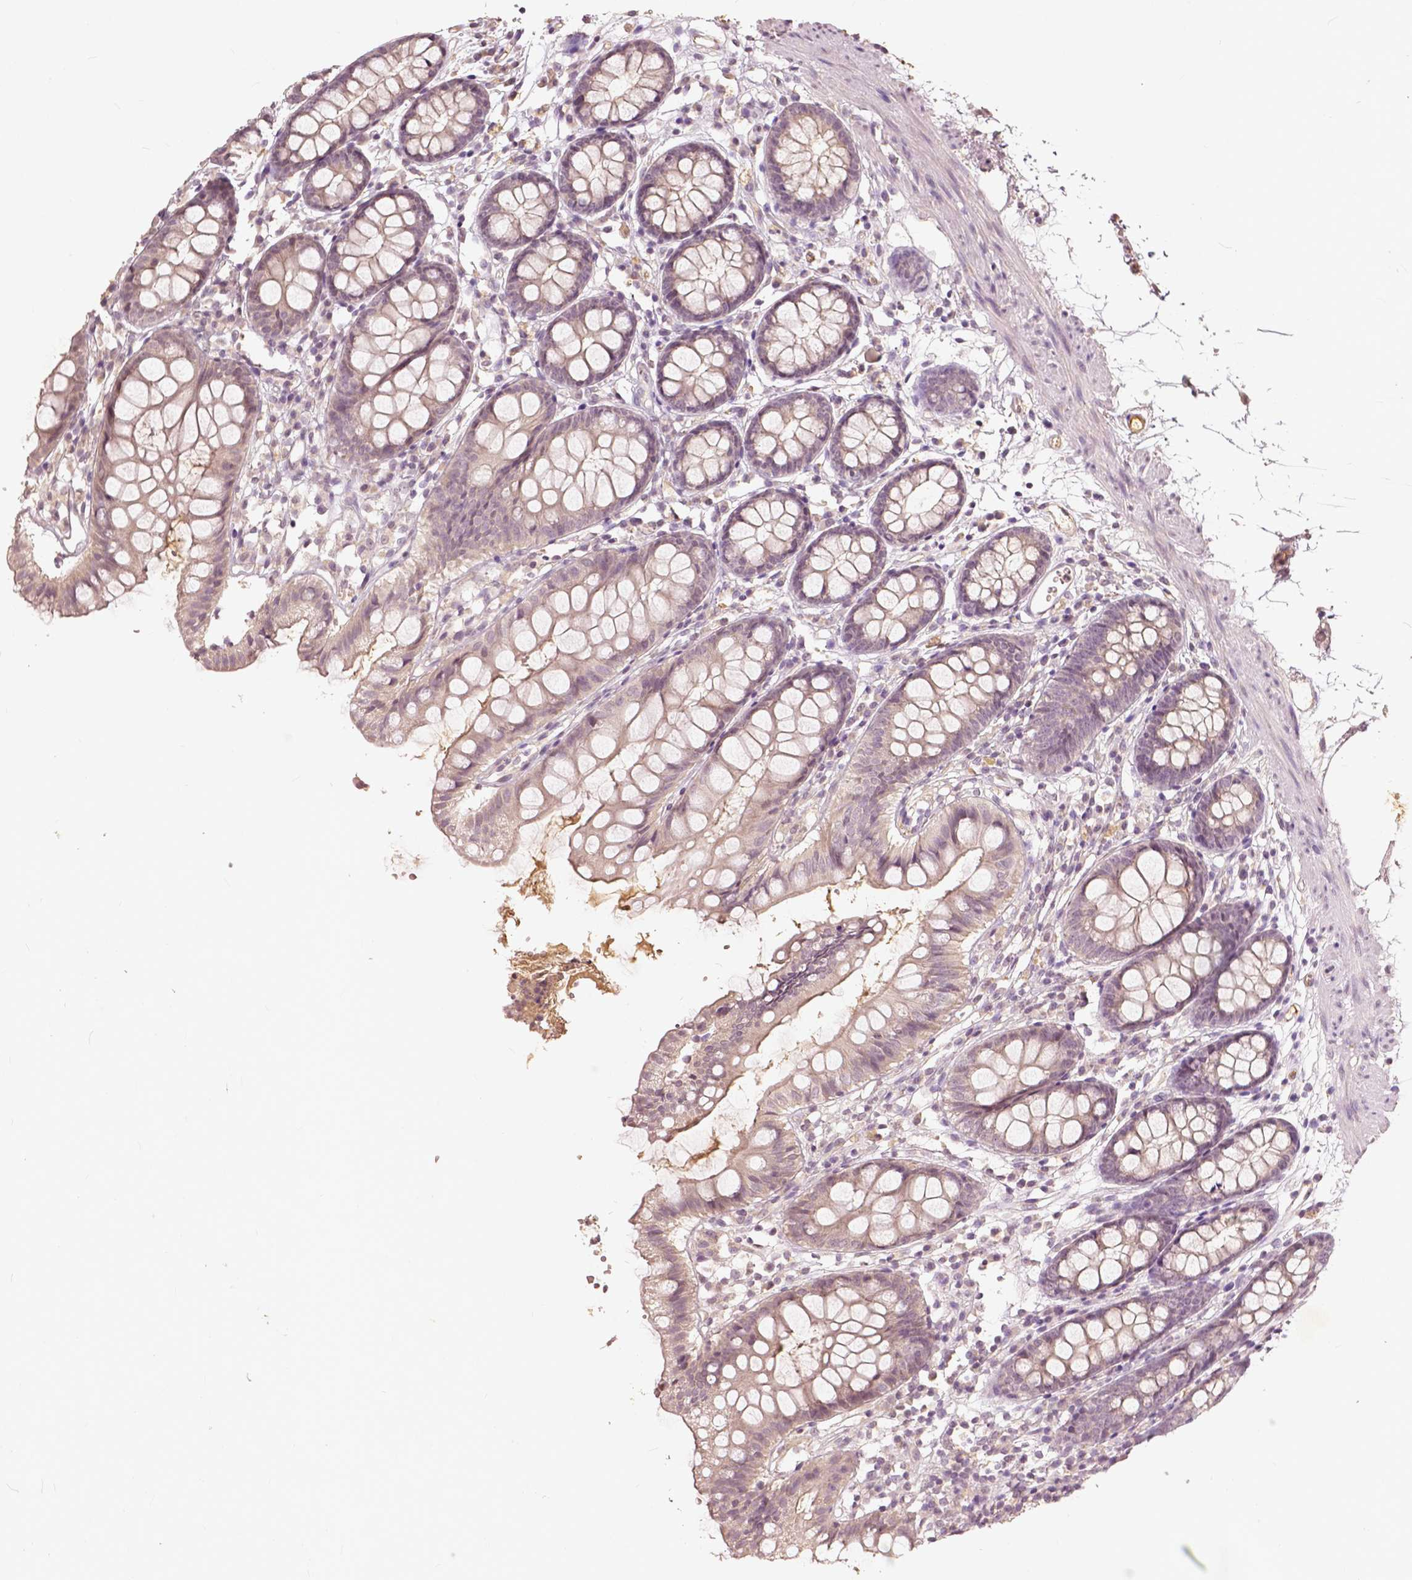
{"staining": {"intensity": "negative", "quantity": "none", "location": "none"}, "tissue": "colon", "cell_type": "Endothelial cells", "image_type": "normal", "snomed": [{"axis": "morphology", "description": "Normal tissue, NOS"}, {"axis": "topography", "description": "Colon"}], "caption": "Immunohistochemistry photomicrograph of normal human colon stained for a protein (brown), which demonstrates no expression in endothelial cells.", "gene": "ANGPTL4", "patient": {"sex": "female", "age": 84}}